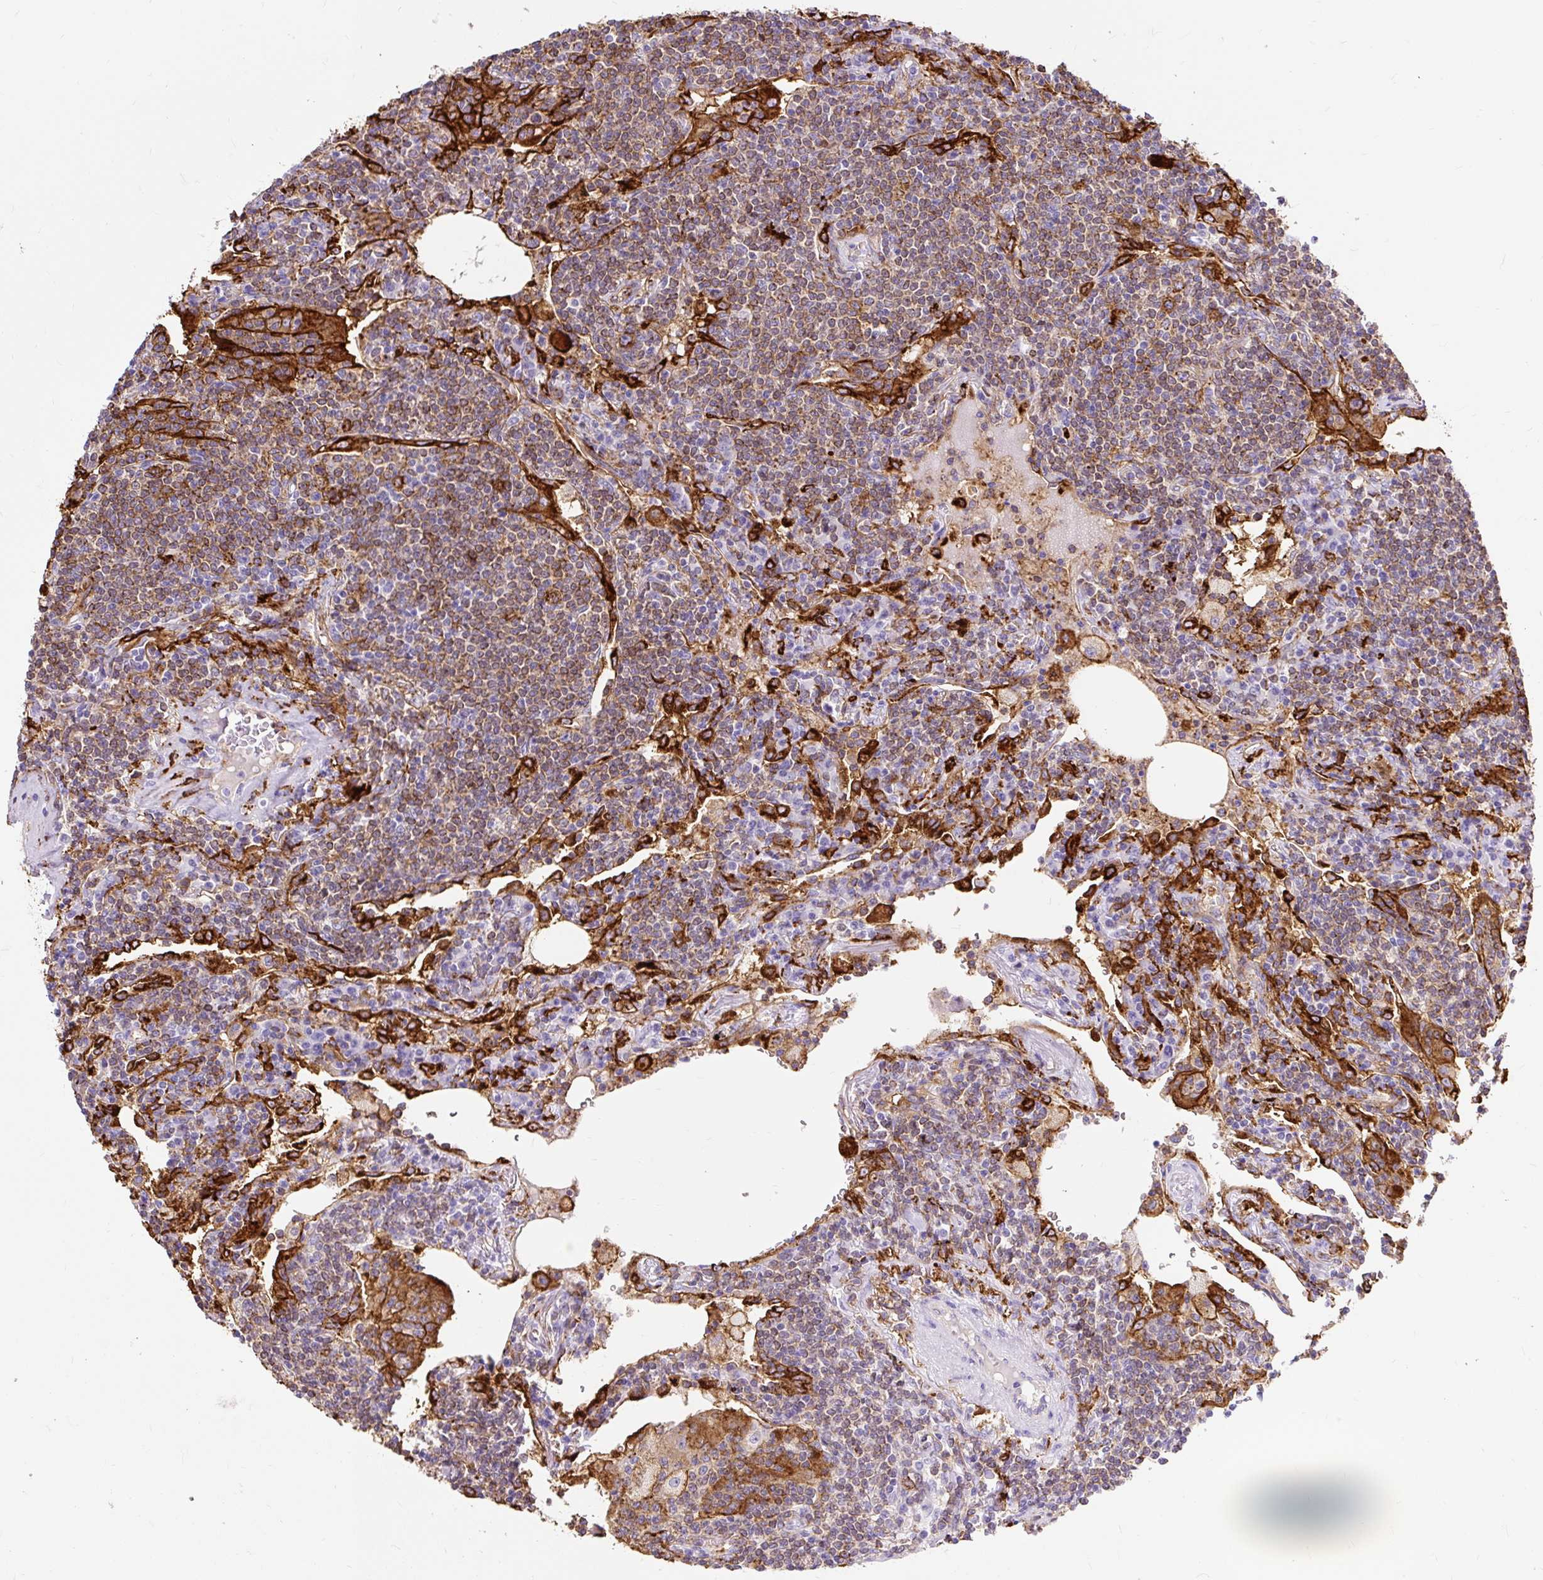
{"staining": {"intensity": "moderate", "quantity": ">75%", "location": "cytoplasmic/membranous"}, "tissue": "lymphoma", "cell_type": "Tumor cells", "image_type": "cancer", "snomed": [{"axis": "morphology", "description": "Malignant lymphoma, non-Hodgkin's type, Low grade"}, {"axis": "topography", "description": "Lung"}], "caption": "An image of malignant lymphoma, non-Hodgkin's type (low-grade) stained for a protein exhibits moderate cytoplasmic/membranous brown staining in tumor cells.", "gene": "HLA-DRA", "patient": {"sex": "female", "age": 71}}